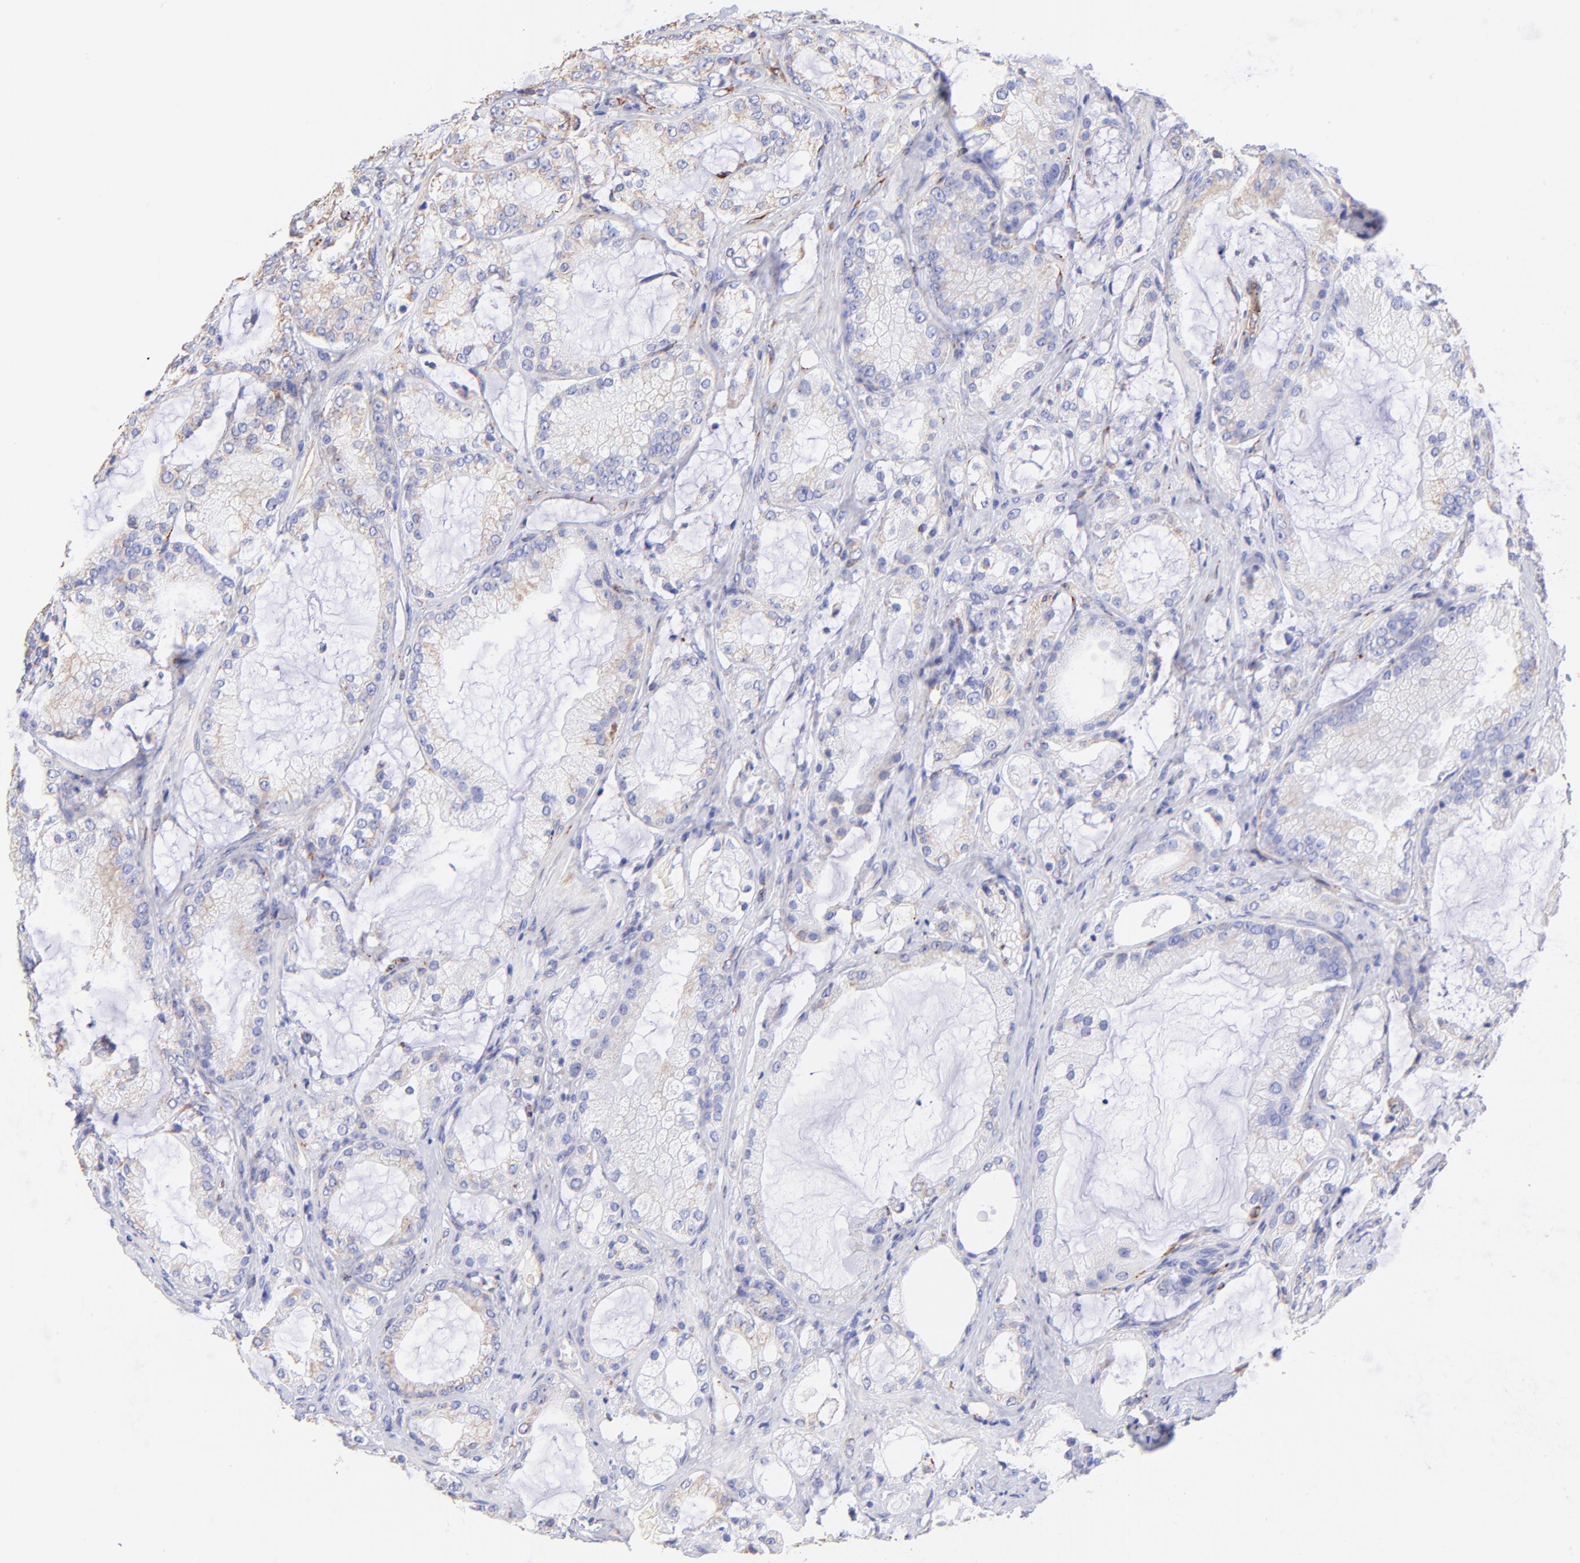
{"staining": {"intensity": "weak", "quantity": "<25%", "location": "cytoplasmic/membranous"}, "tissue": "prostate cancer", "cell_type": "Tumor cells", "image_type": "cancer", "snomed": [{"axis": "morphology", "description": "Adenocarcinoma, Medium grade"}, {"axis": "topography", "description": "Prostate"}], "caption": "Image shows no protein positivity in tumor cells of prostate cancer (adenocarcinoma (medium-grade)) tissue.", "gene": "SPARC", "patient": {"sex": "male", "age": 70}}